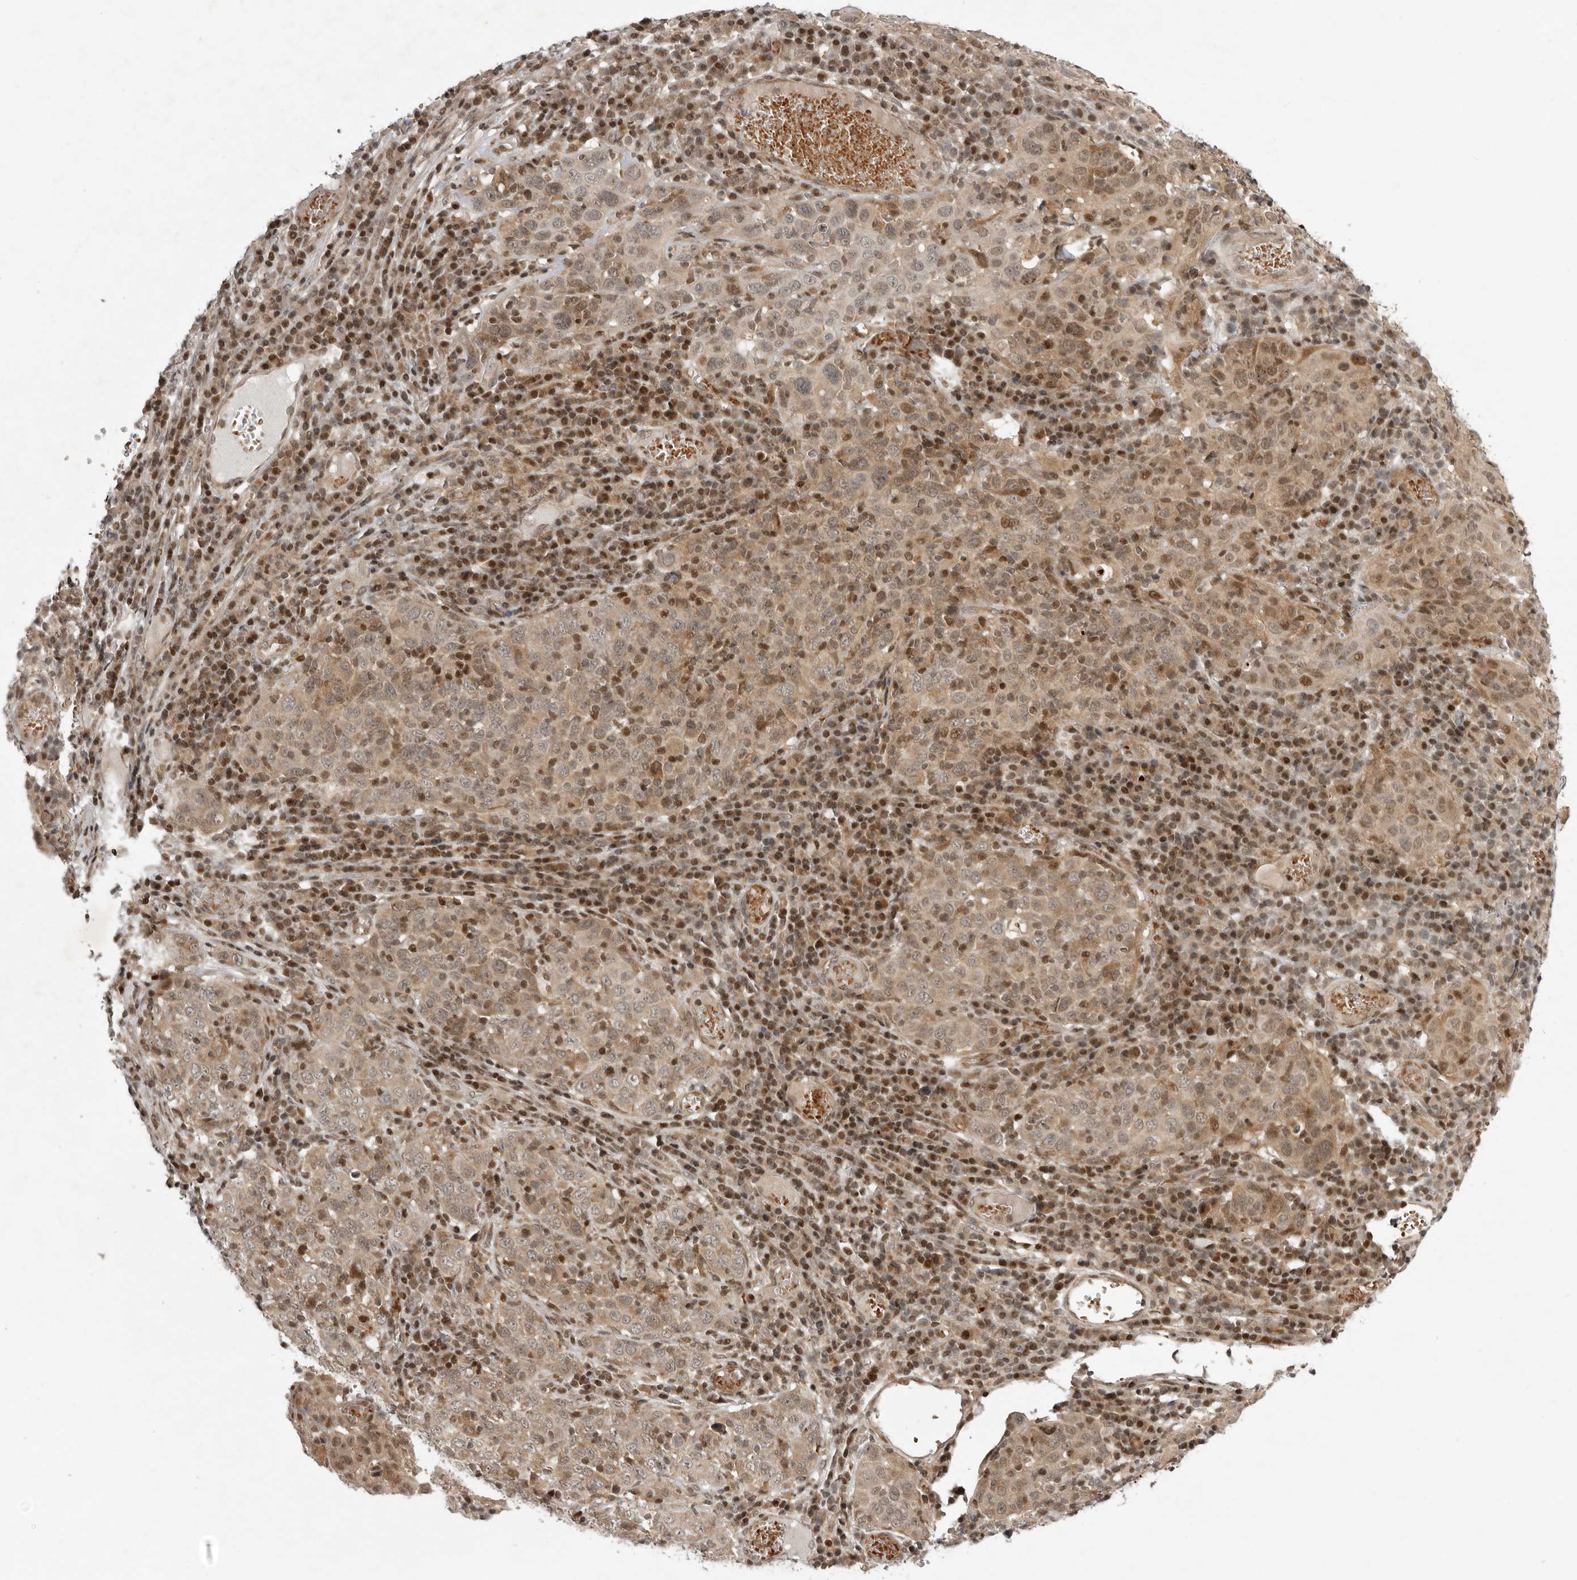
{"staining": {"intensity": "moderate", "quantity": "25%-75%", "location": "cytoplasmic/membranous,nuclear"}, "tissue": "cervical cancer", "cell_type": "Tumor cells", "image_type": "cancer", "snomed": [{"axis": "morphology", "description": "Squamous cell carcinoma, NOS"}, {"axis": "topography", "description": "Cervix"}], "caption": "A brown stain shows moderate cytoplasmic/membranous and nuclear staining of a protein in human cervical cancer (squamous cell carcinoma) tumor cells.", "gene": "RABIF", "patient": {"sex": "female", "age": 46}}